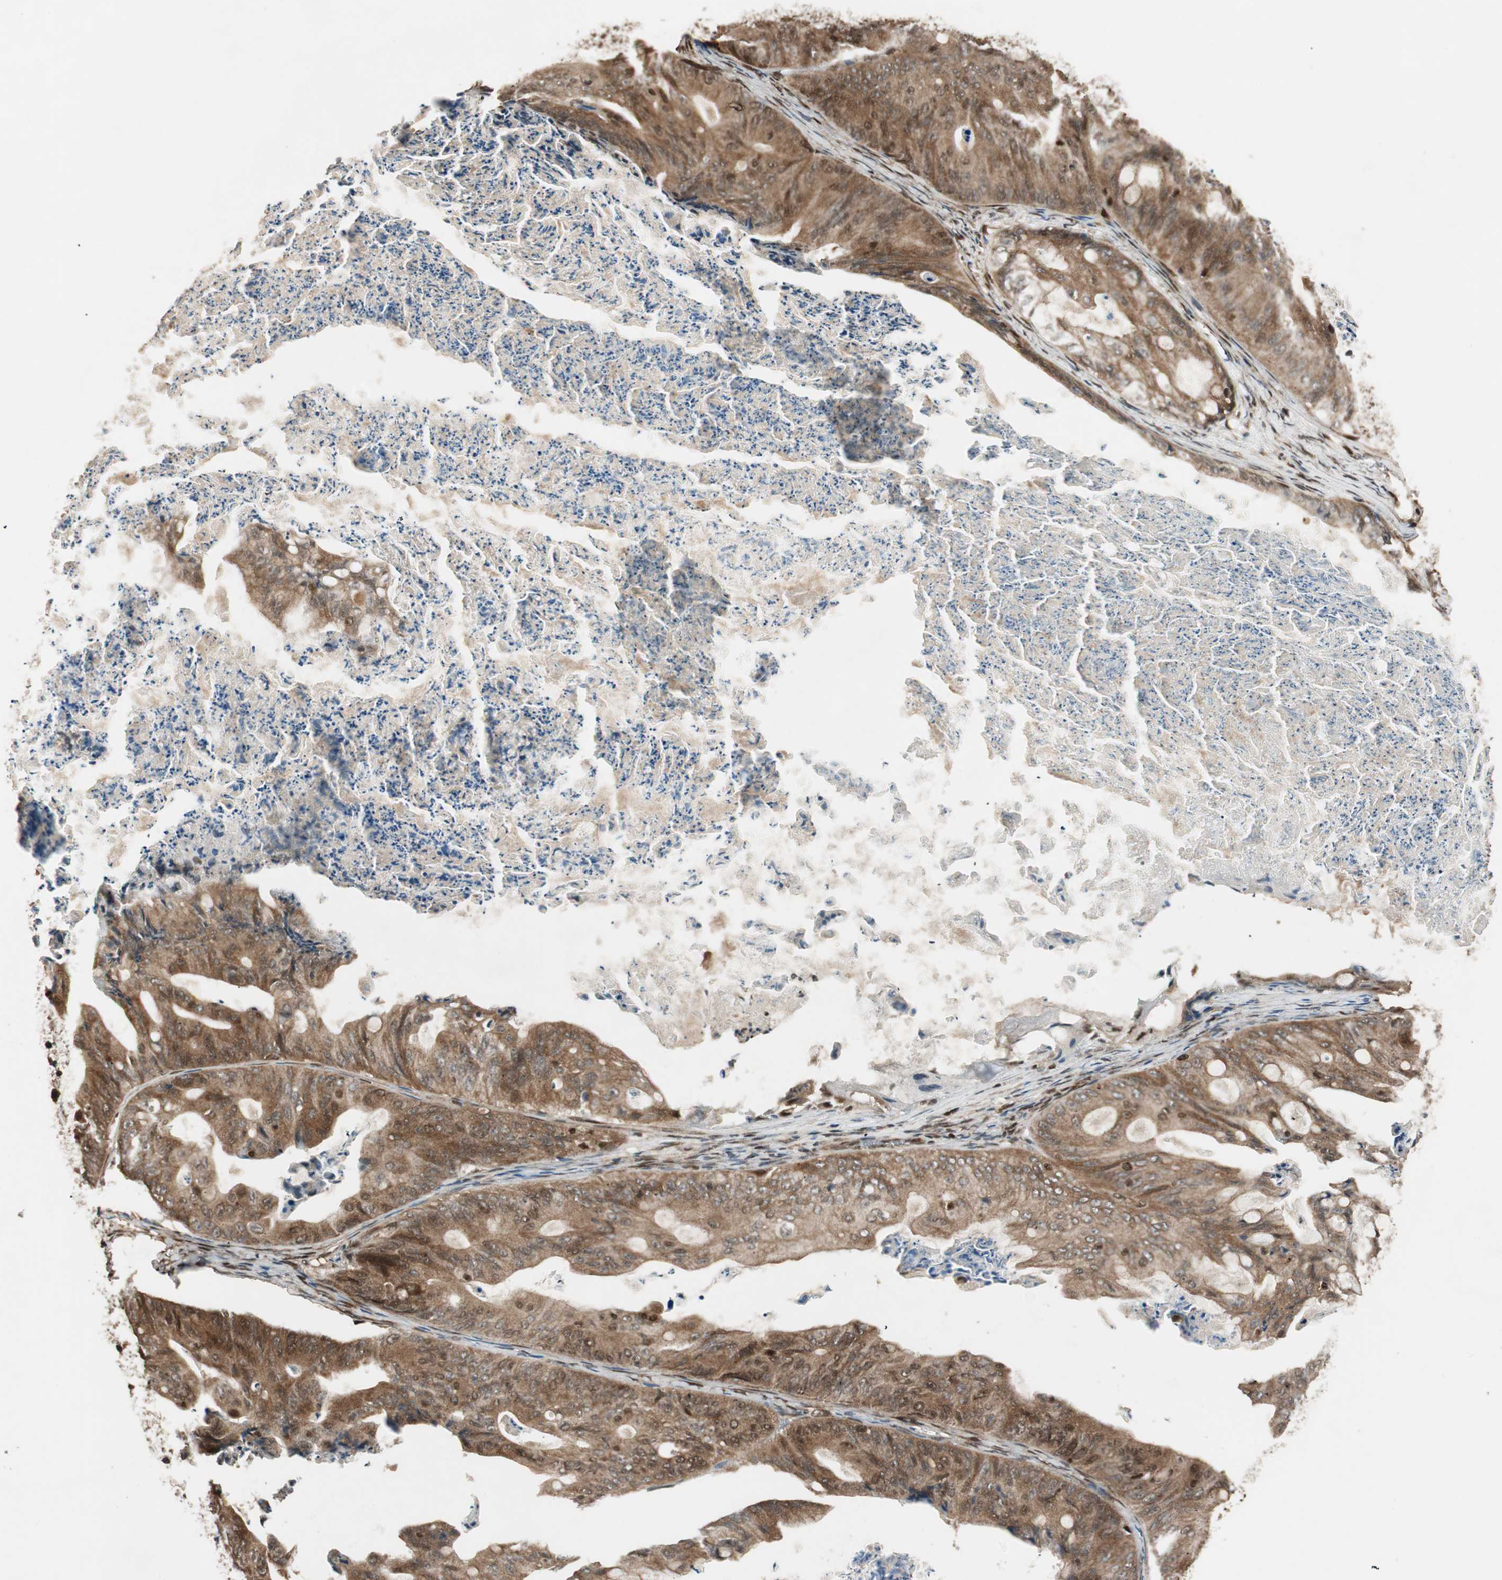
{"staining": {"intensity": "moderate", "quantity": ">75%", "location": "cytoplasmic/membranous,nuclear"}, "tissue": "ovarian cancer", "cell_type": "Tumor cells", "image_type": "cancer", "snomed": [{"axis": "morphology", "description": "Cystadenocarcinoma, mucinous, NOS"}, {"axis": "topography", "description": "Ovary"}], "caption": "Mucinous cystadenocarcinoma (ovarian) was stained to show a protein in brown. There is medium levels of moderate cytoplasmic/membranous and nuclear positivity in about >75% of tumor cells.", "gene": "RPA3", "patient": {"sex": "female", "age": 37}}